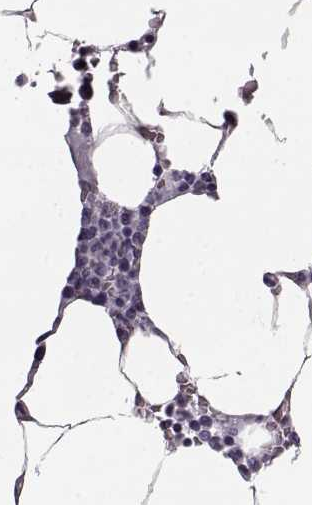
{"staining": {"intensity": "moderate", "quantity": "<25%", "location": "cytoplasmic/membranous"}, "tissue": "bone marrow", "cell_type": "Hematopoietic cells", "image_type": "normal", "snomed": [{"axis": "morphology", "description": "Normal tissue, NOS"}, {"axis": "topography", "description": "Bone marrow"}], "caption": "Protein expression analysis of benign human bone marrow reveals moderate cytoplasmic/membranous expression in about <25% of hematopoietic cells. Nuclei are stained in blue.", "gene": "JSRP1", "patient": {"sex": "female", "age": 52}}